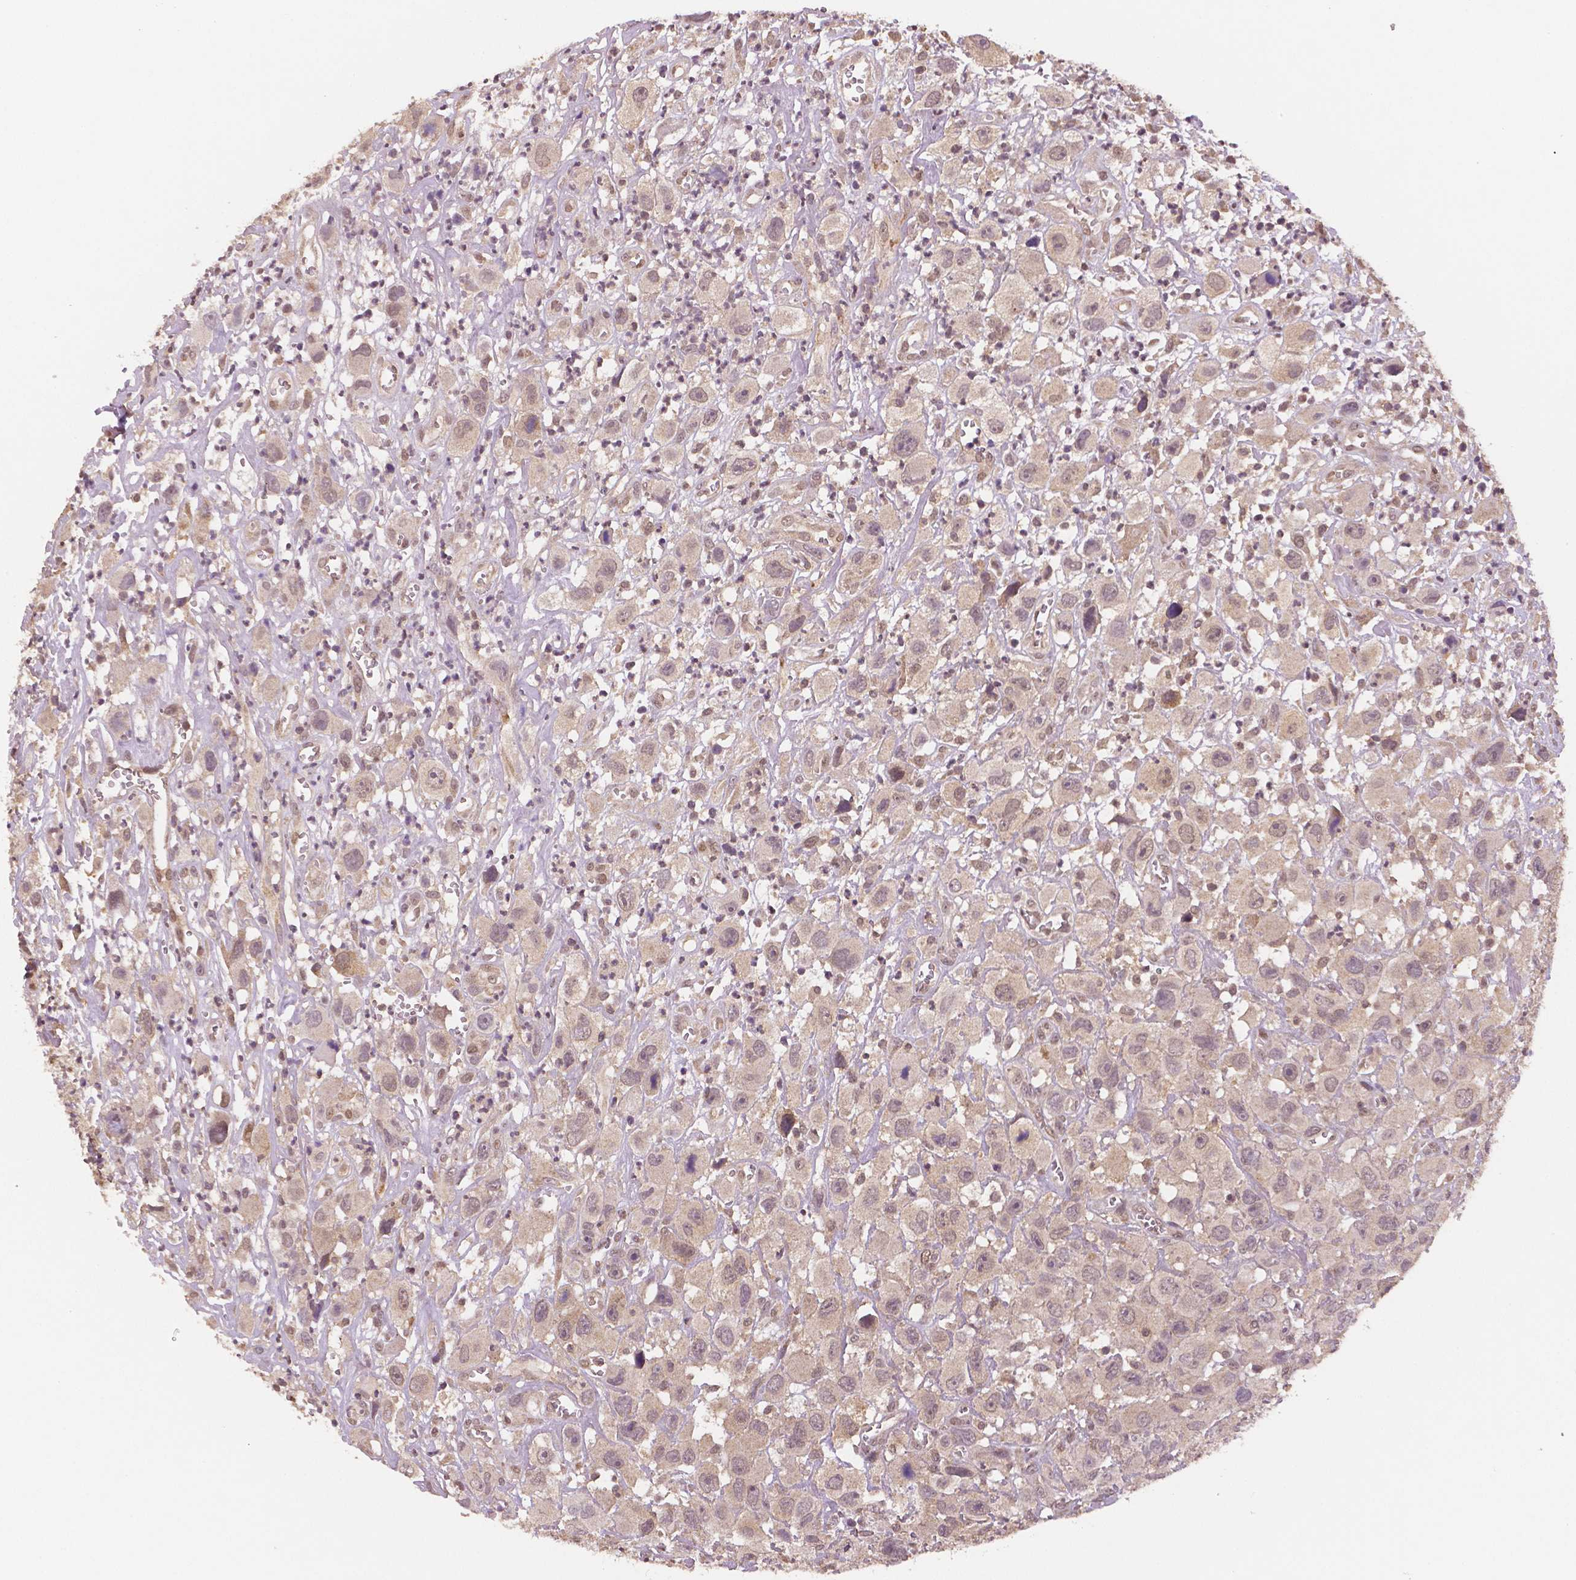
{"staining": {"intensity": "negative", "quantity": "none", "location": "none"}, "tissue": "head and neck cancer", "cell_type": "Tumor cells", "image_type": "cancer", "snomed": [{"axis": "morphology", "description": "Squamous cell carcinoma, NOS"}, {"axis": "morphology", "description": "Squamous cell carcinoma, metastatic, NOS"}, {"axis": "topography", "description": "Oral tissue"}, {"axis": "topography", "description": "Head-Neck"}], "caption": "Protein analysis of head and neck cancer exhibits no significant staining in tumor cells. The staining was performed using DAB (3,3'-diaminobenzidine) to visualize the protein expression in brown, while the nuclei were stained in blue with hematoxylin (Magnification: 20x).", "gene": "STAT3", "patient": {"sex": "female", "age": 85}}